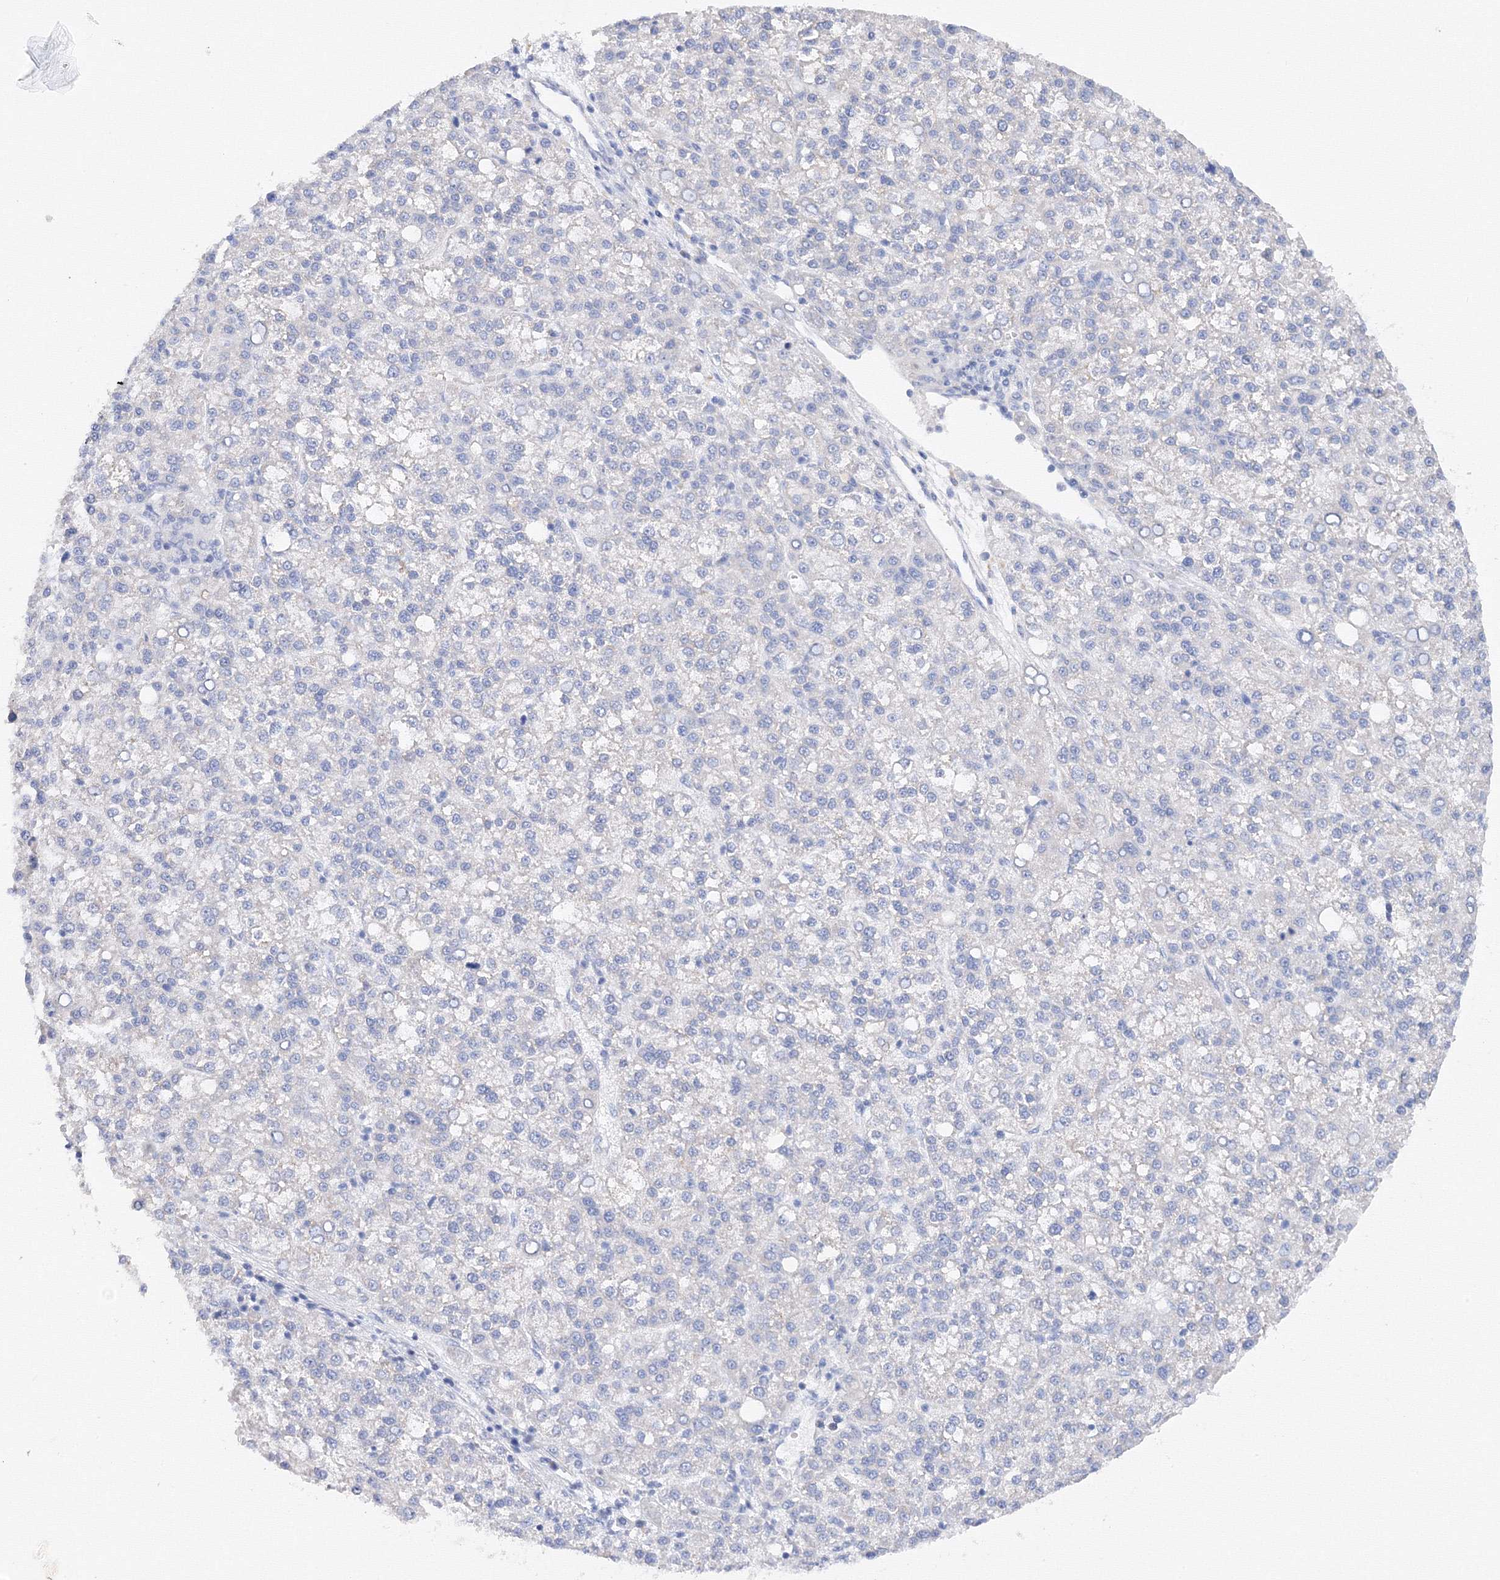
{"staining": {"intensity": "negative", "quantity": "none", "location": "none"}, "tissue": "liver cancer", "cell_type": "Tumor cells", "image_type": "cancer", "snomed": [{"axis": "morphology", "description": "Carcinoma, Hepatocellular, NOS"}, {"axis": "topography", "description": "Liver"}], "caption": "Immunohistochemical staining of human liver cancer exhibits no significant expression in tumor cells. (Immunohistochemistry, brightfield microscopy, high magnification).", "gene": "TAMM41", "patient": {"sex": "female", "age": 58}}